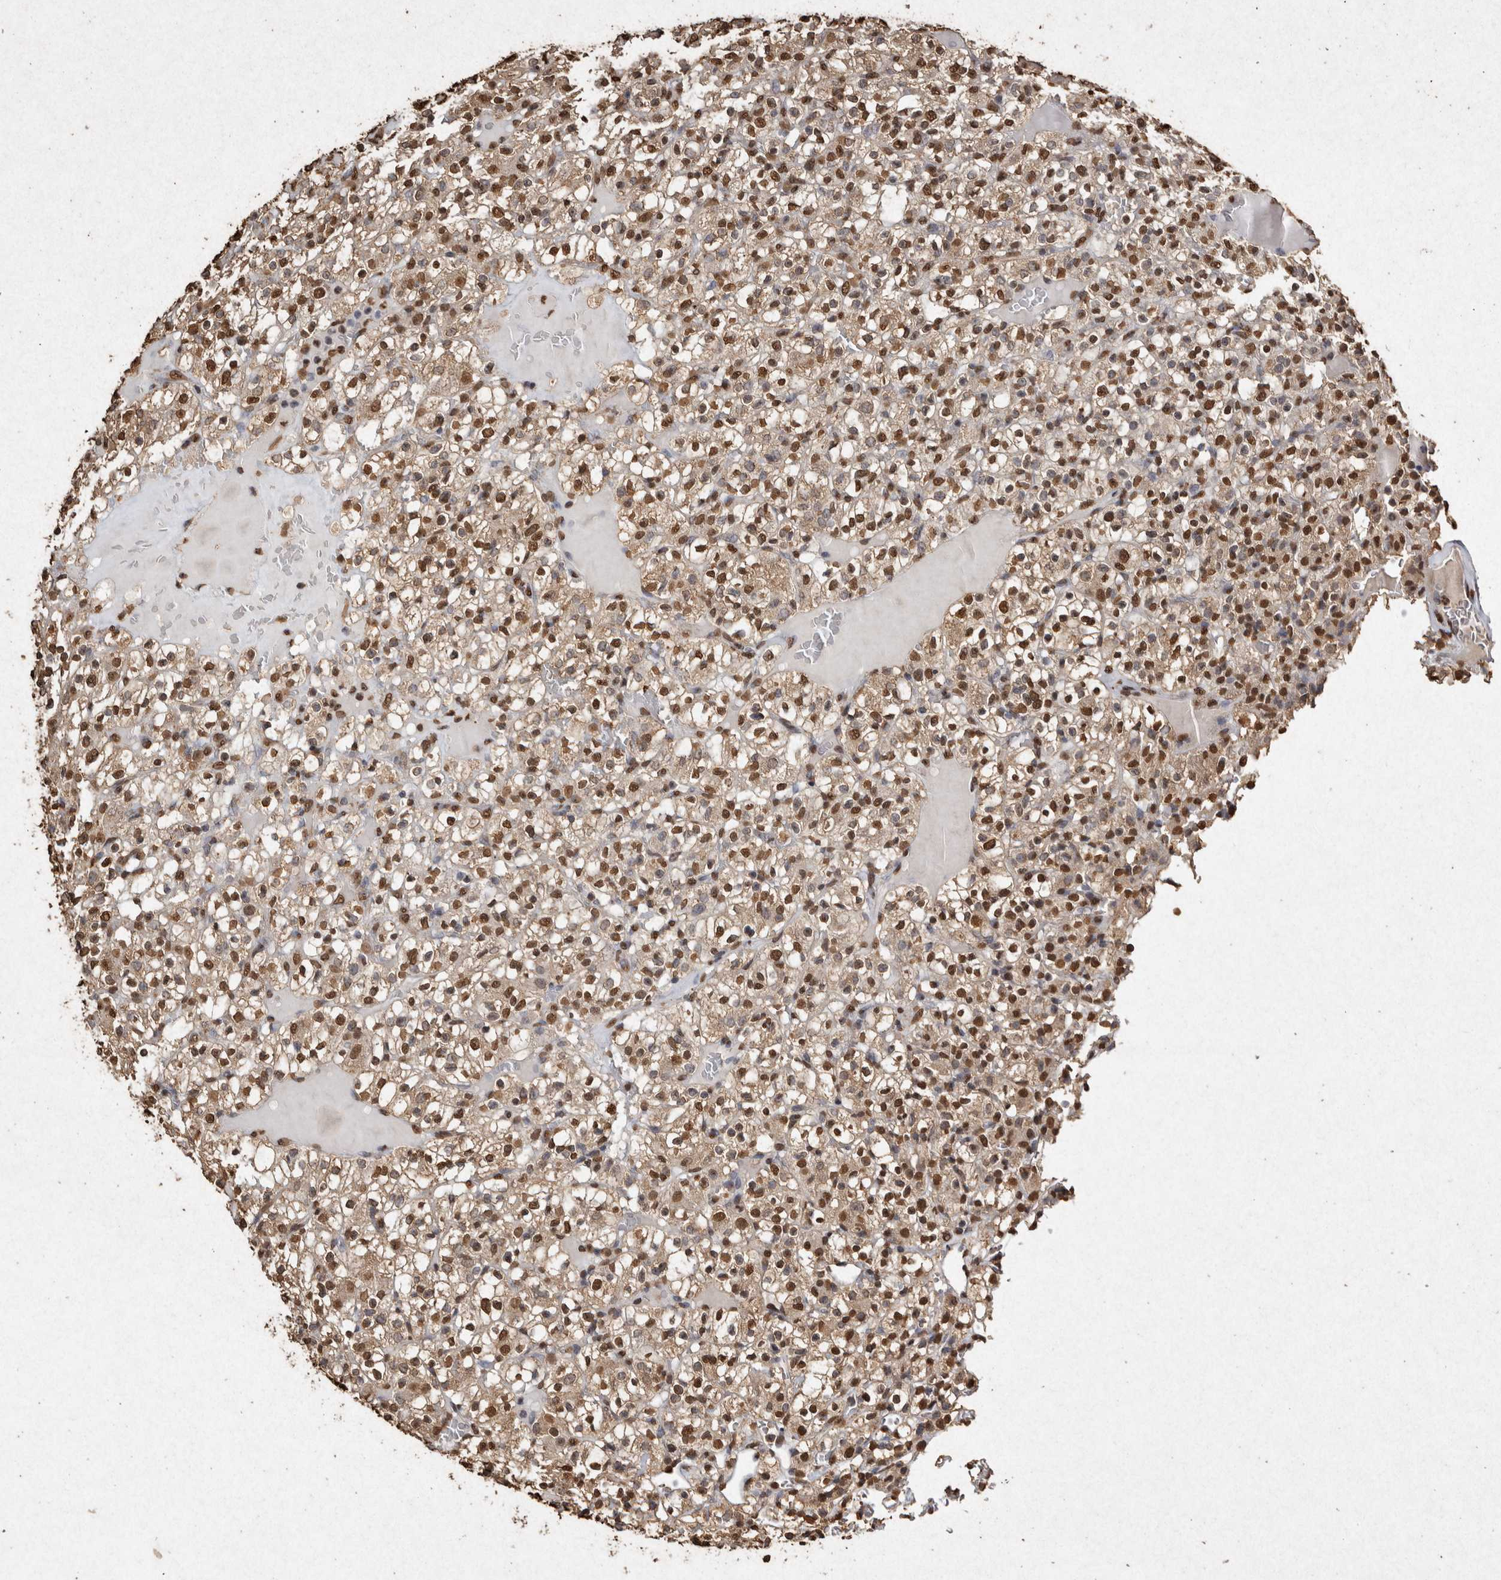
{"staining": {"intensity": "strong", "quantity": ">75%", "location": "nuclear"}, "tissue": "renal cancer", "cell_type": "Tumor cells", "image_type": "cancer", "snomed": [{"axis": "morphology", "description": "Normal tissue, NOS"}, {"axis": "morphology", "description": "Adenocarcinoma, NOS"}, {"axis": "topography", "description": "Kidney"}], "caption": "Tumor cells demonstrate high levels of strong nuclear expression in approximately >75% of cells in human renal cancer (adenocarcinoma). (Brightfield microscopy of DAB IHC at high magnification).", "gene": "FSTL3", "patient": {"sex": "female", "age": 72}}